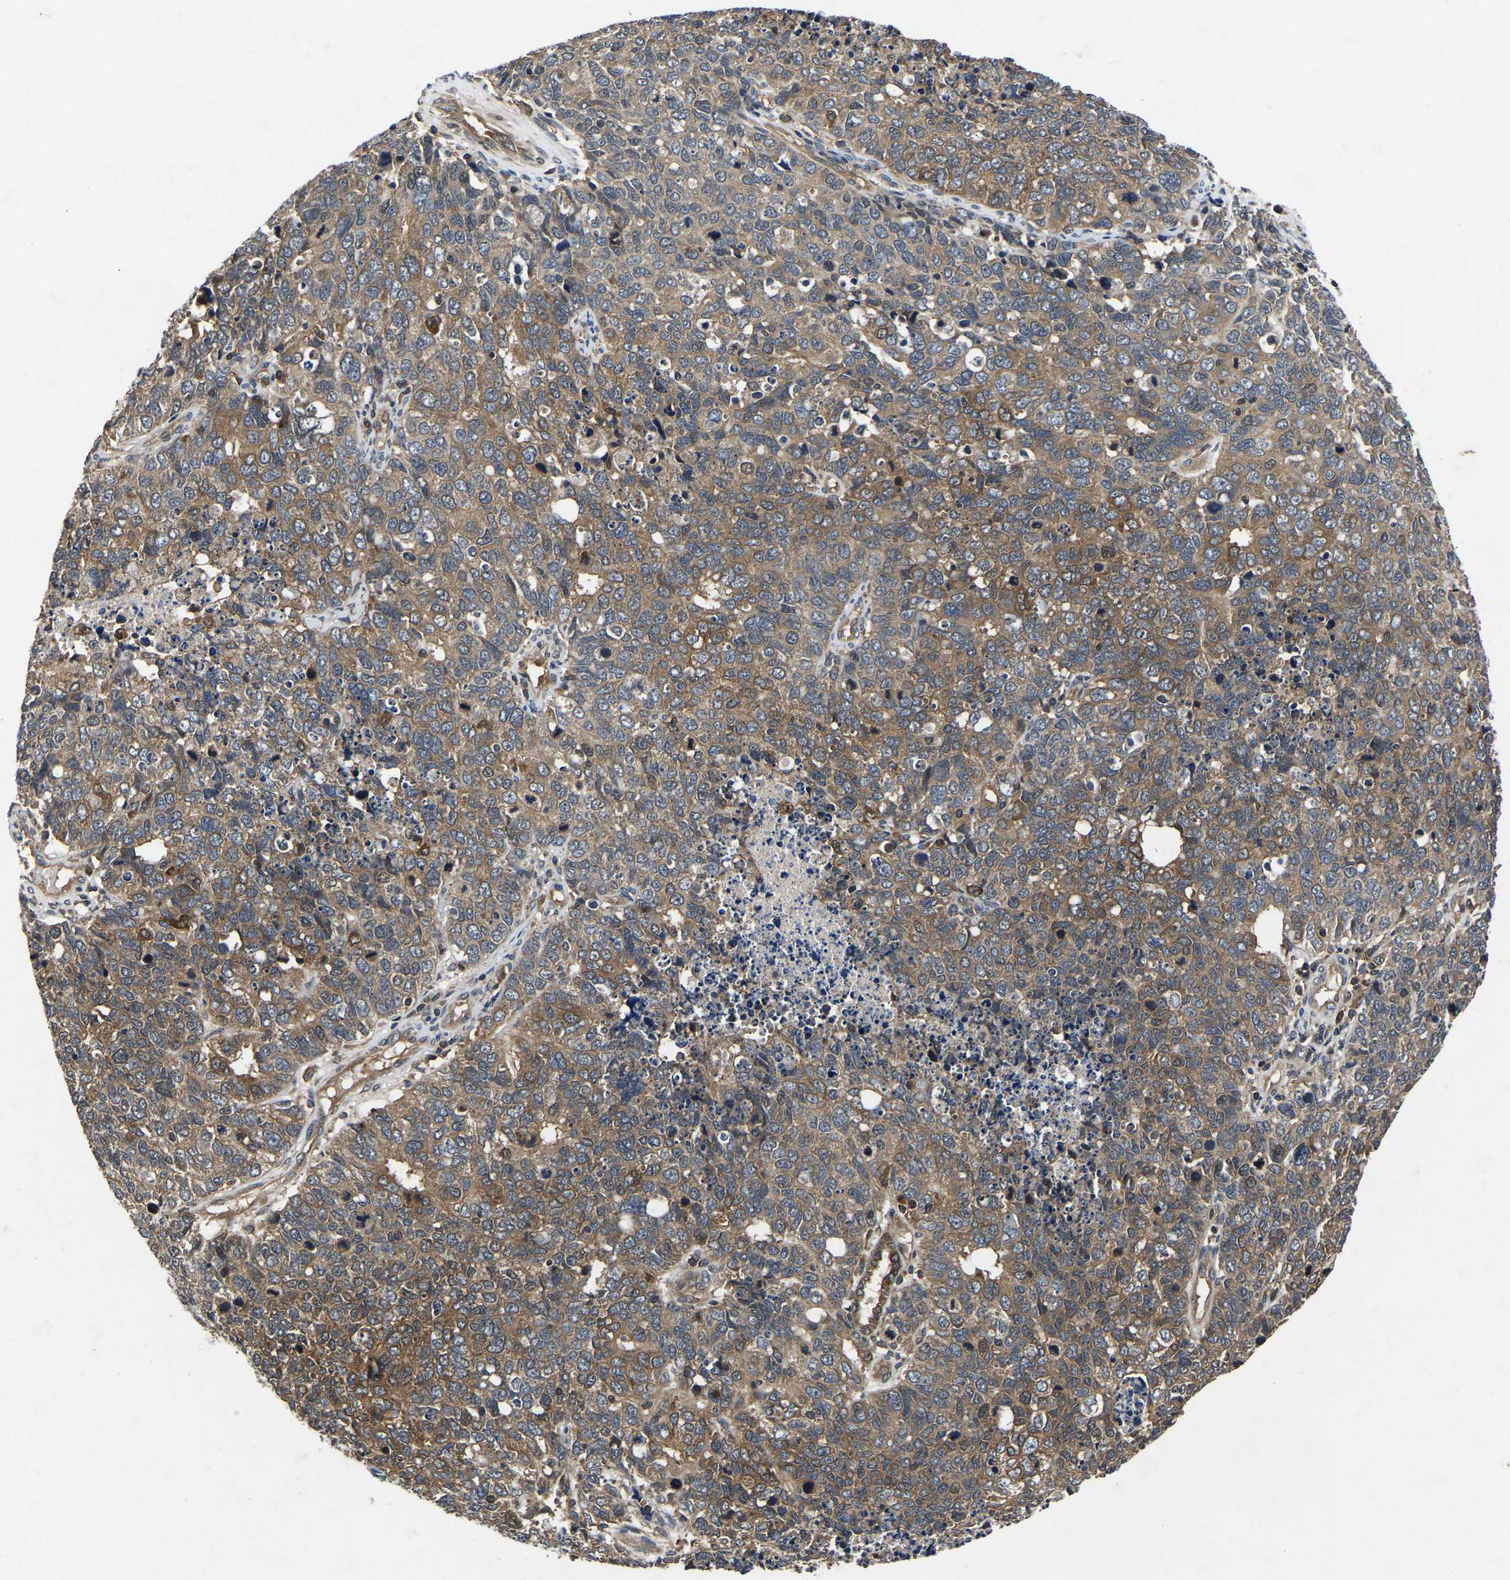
{"staining": {"intensity": "moderate", "quantity": ">75%", "location": "cytoplasmic/membranous"}, "tissue": "cervical cancer", "cell_type": "Tumor cells", "image_type": "cancer", "snomed": [{"axis": "morphology", "description": "Squamous cell carcinoma, NOS"}, {"axis": "topography", "description": "Cervix"}], "caption": "A photomicrograph of cervical cancer (squamous cell carcinoma) stained for a protein demonstrates moderate cytoplasmic/membranous brown staining in tumor cells.", "gene": "FGD5", "patient": {"sex": "female", "age": 63}}